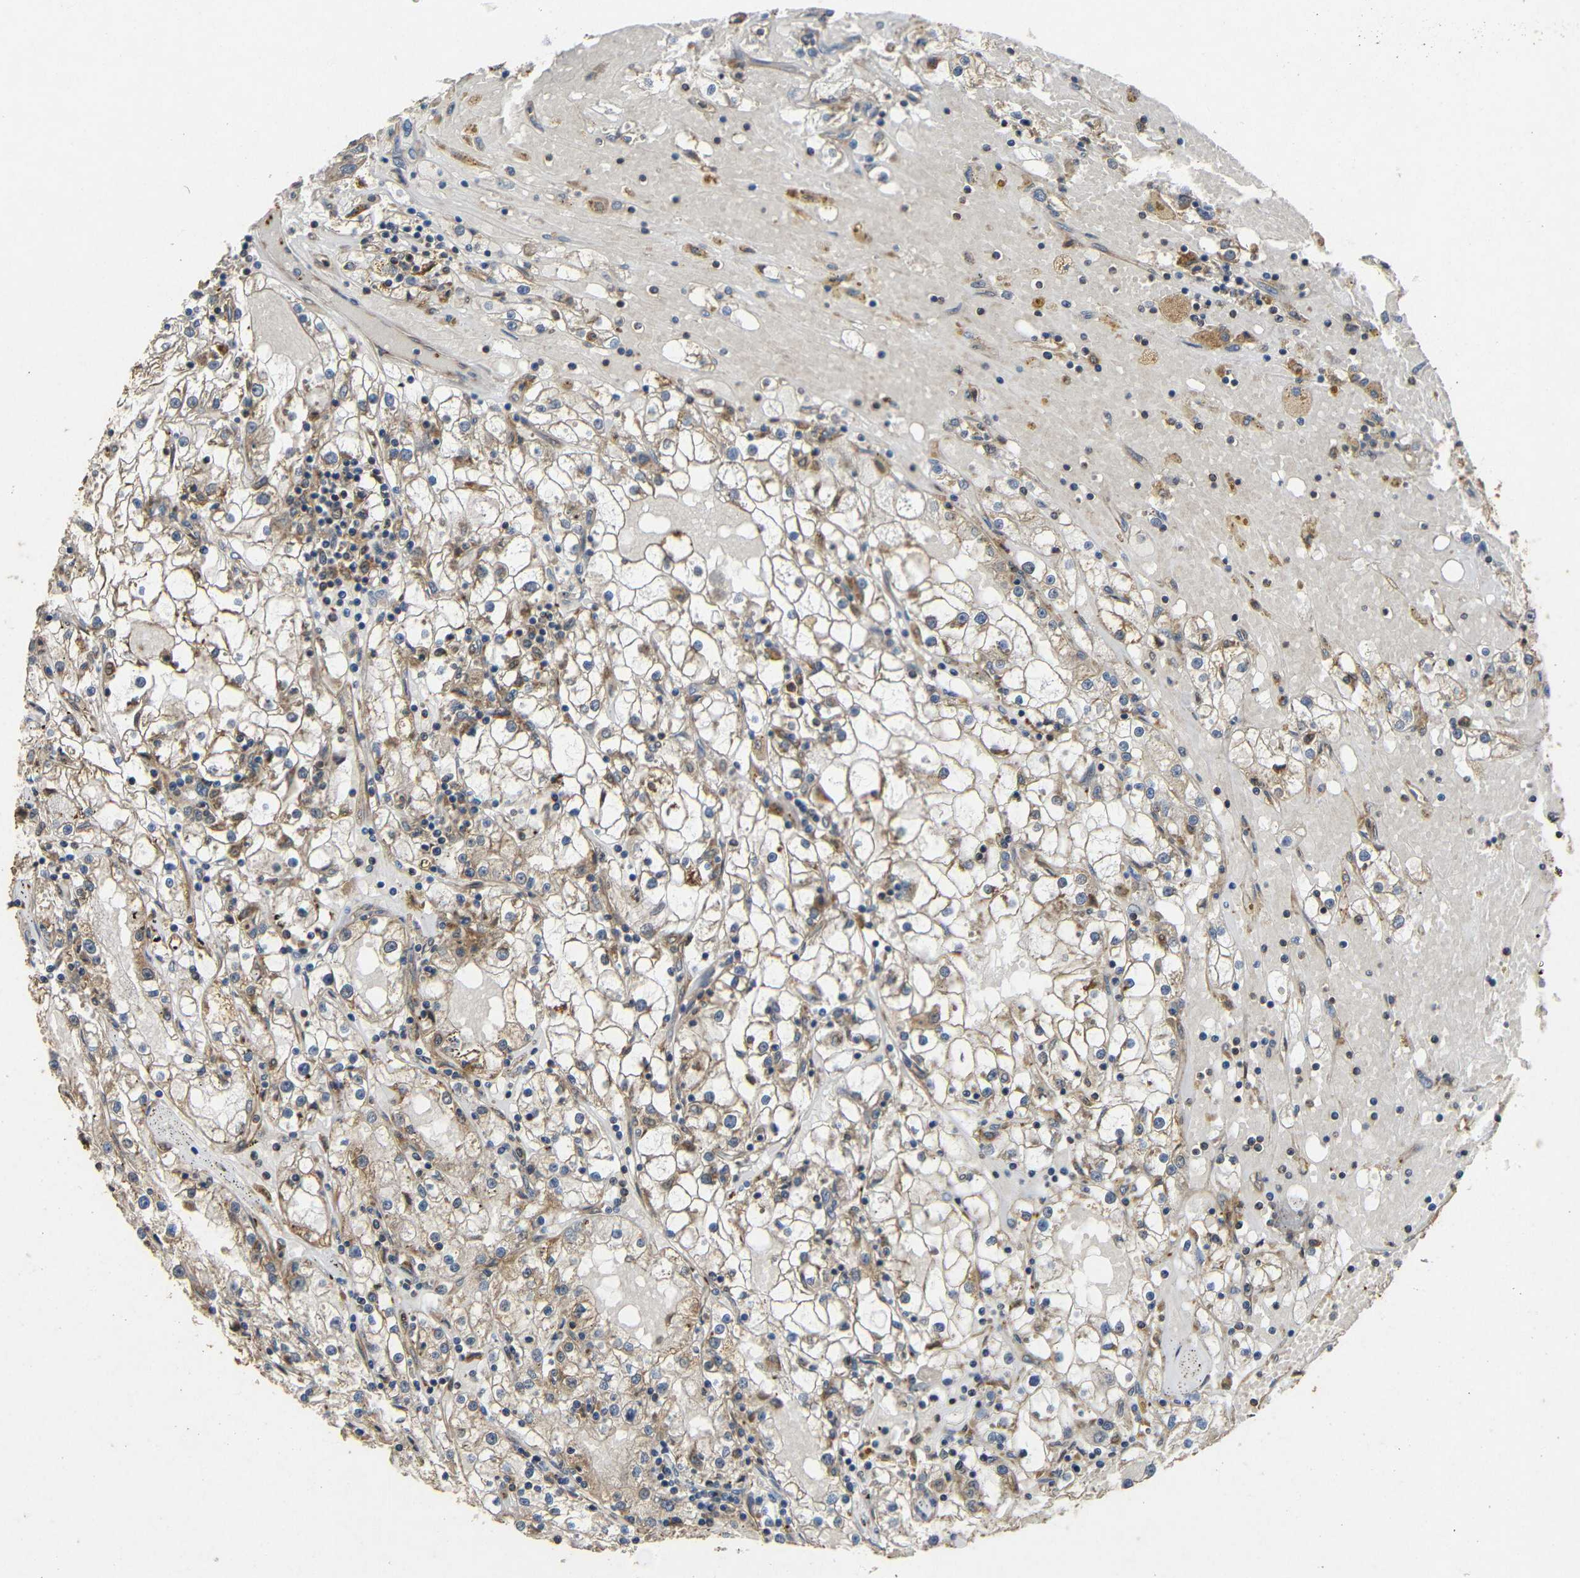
{"staining": {"intensity": "moderate", "quantity": "25%-75%", "location": "cytoplasmic/membranous"}, "tissue": "renal cancer", "cell_type": "Tumor cells", "image_type": "cancer", "snomed": [{"axis": "morphology", "description": "Adenocarcinoma, NOS"}, {"axis": "topography", "description": "Kidney"}], "caption": "A brown stain labels moderate cytoplasmic/membranous expression of a protein in human renal cancer (adenocarcinoma) tumor cells.", "gene": "EIF2S1", "patient": {"sex": "male", "age": 56}}